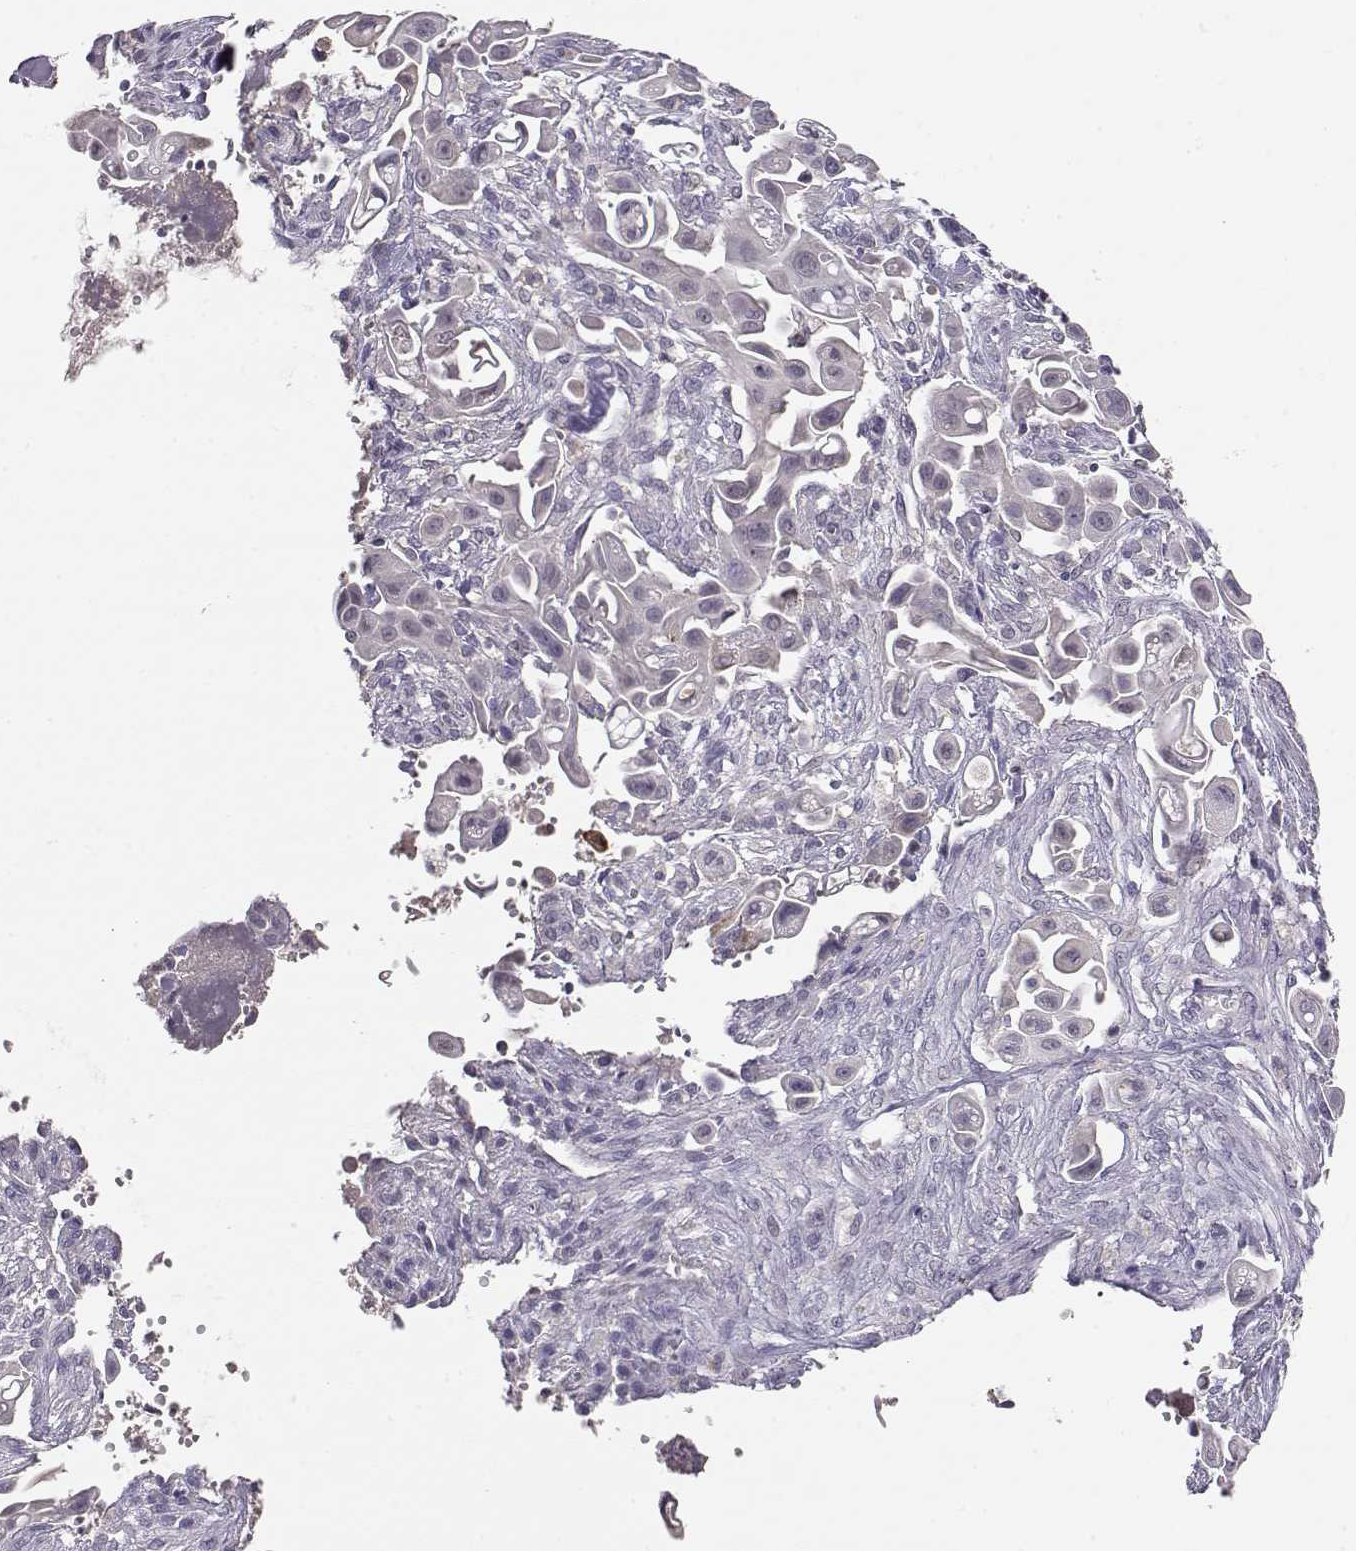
{"staining": {"intensity": "negative", "quantity": "none", "location": "none"}, "tissue": "pancreatic cancer", "cell_type": "Tumor cells", "image_type": "cancer", "snomed": [{"axis": "morphology", "description": "Adenocarcinoma, NOS"}, {"axis": "topography", "description": "Pancreas"}], "caption": "The IHC image has no significant positivity in tumor cells of adenocarcinoma (pancreatic) tissue.", "gene": "TACR1", "patient": {"sex": "male", "age": 50}}